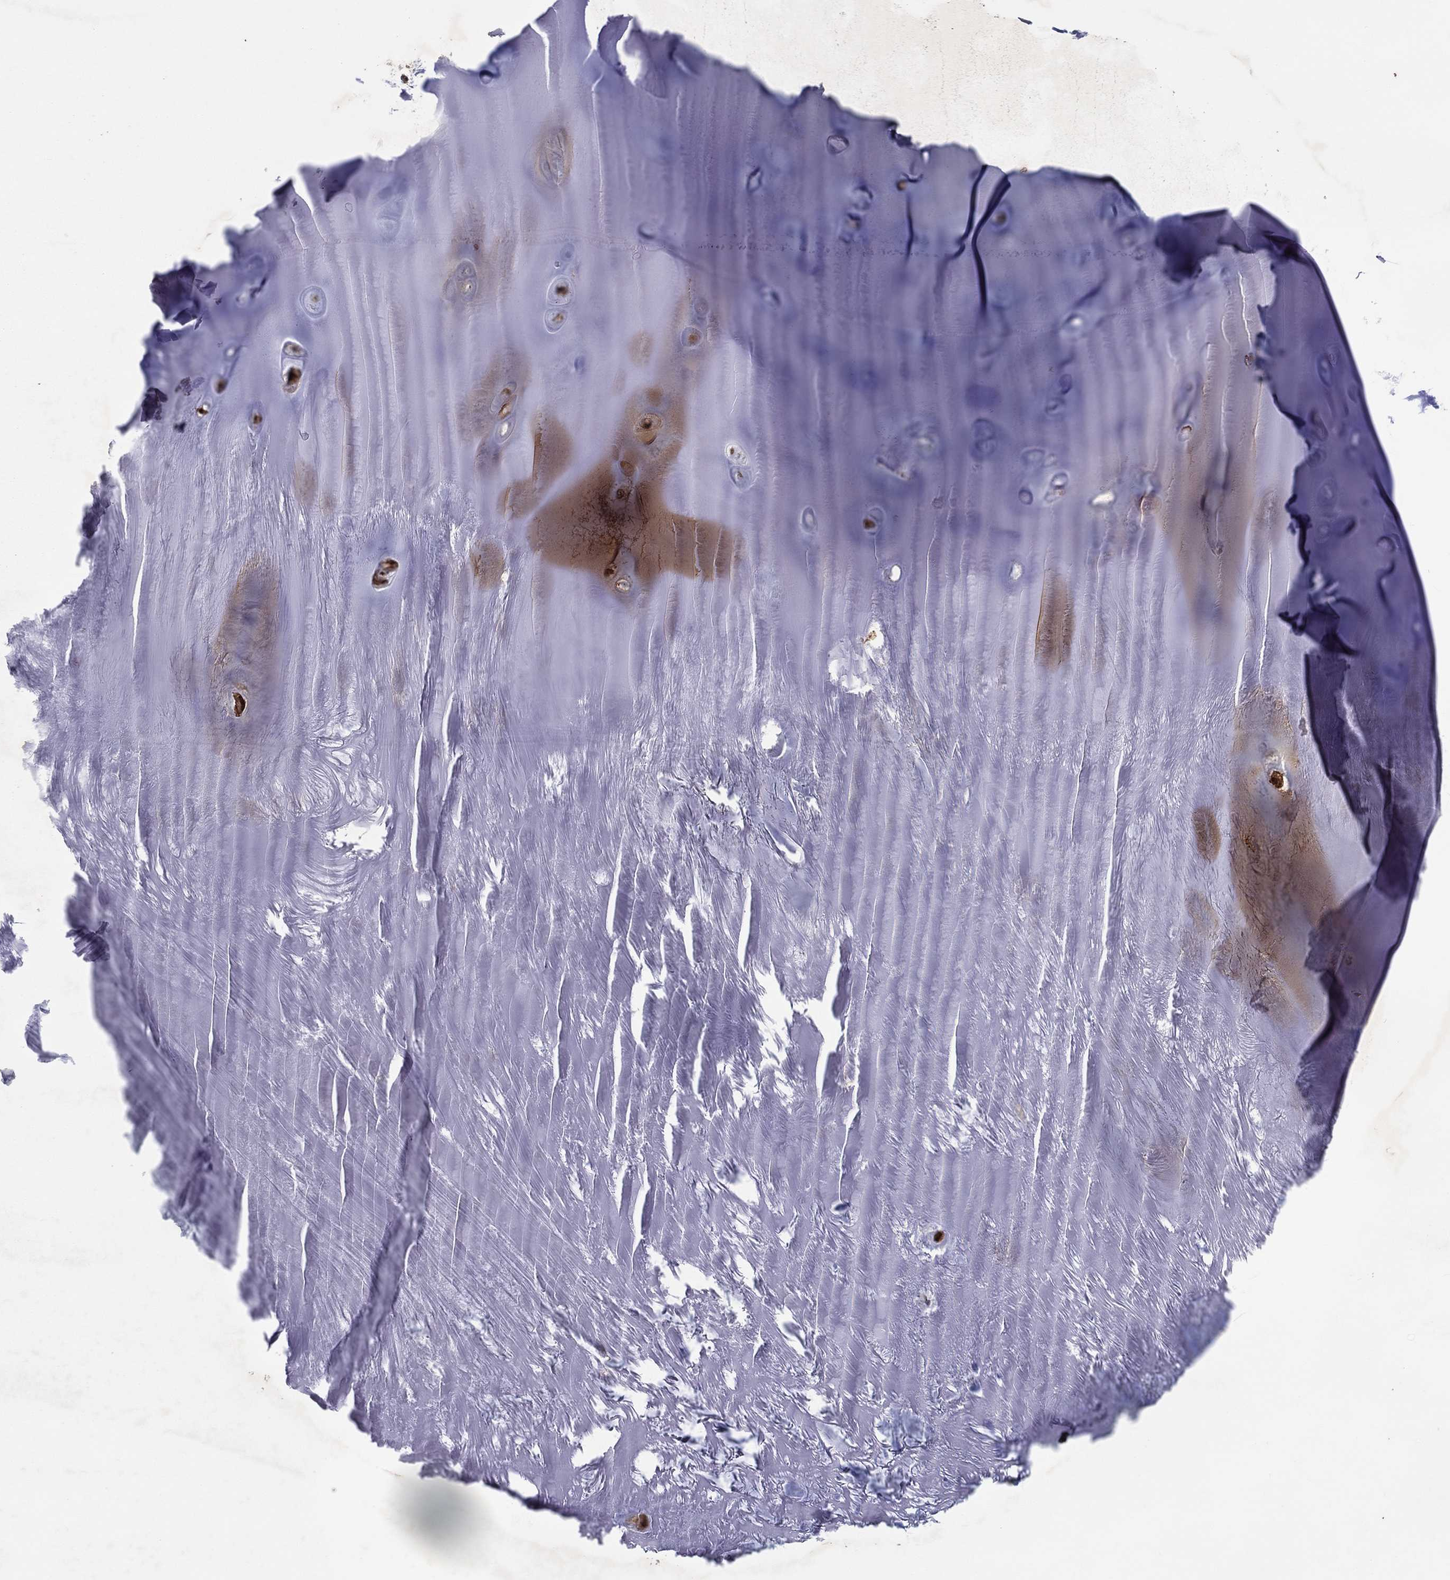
{"staining": {"intensity": "negative", "quantity": "none", "location": "none"}, "tissue": "adipose tissue", "cell_type": "Adipocytes", "image_type": "normal", "snomed": [{"axis": "morphology", "description": "Normal tissue, NOS"}, {"axis": "topography", "description": "Cartilage tissue"}], "caption": "Human adipose tissue stained for a protein using immunohistochemistry exhibits no positivity in adipocytes.", "gene": "FGD1", "patient": {"sex": "male", "age": 81}}